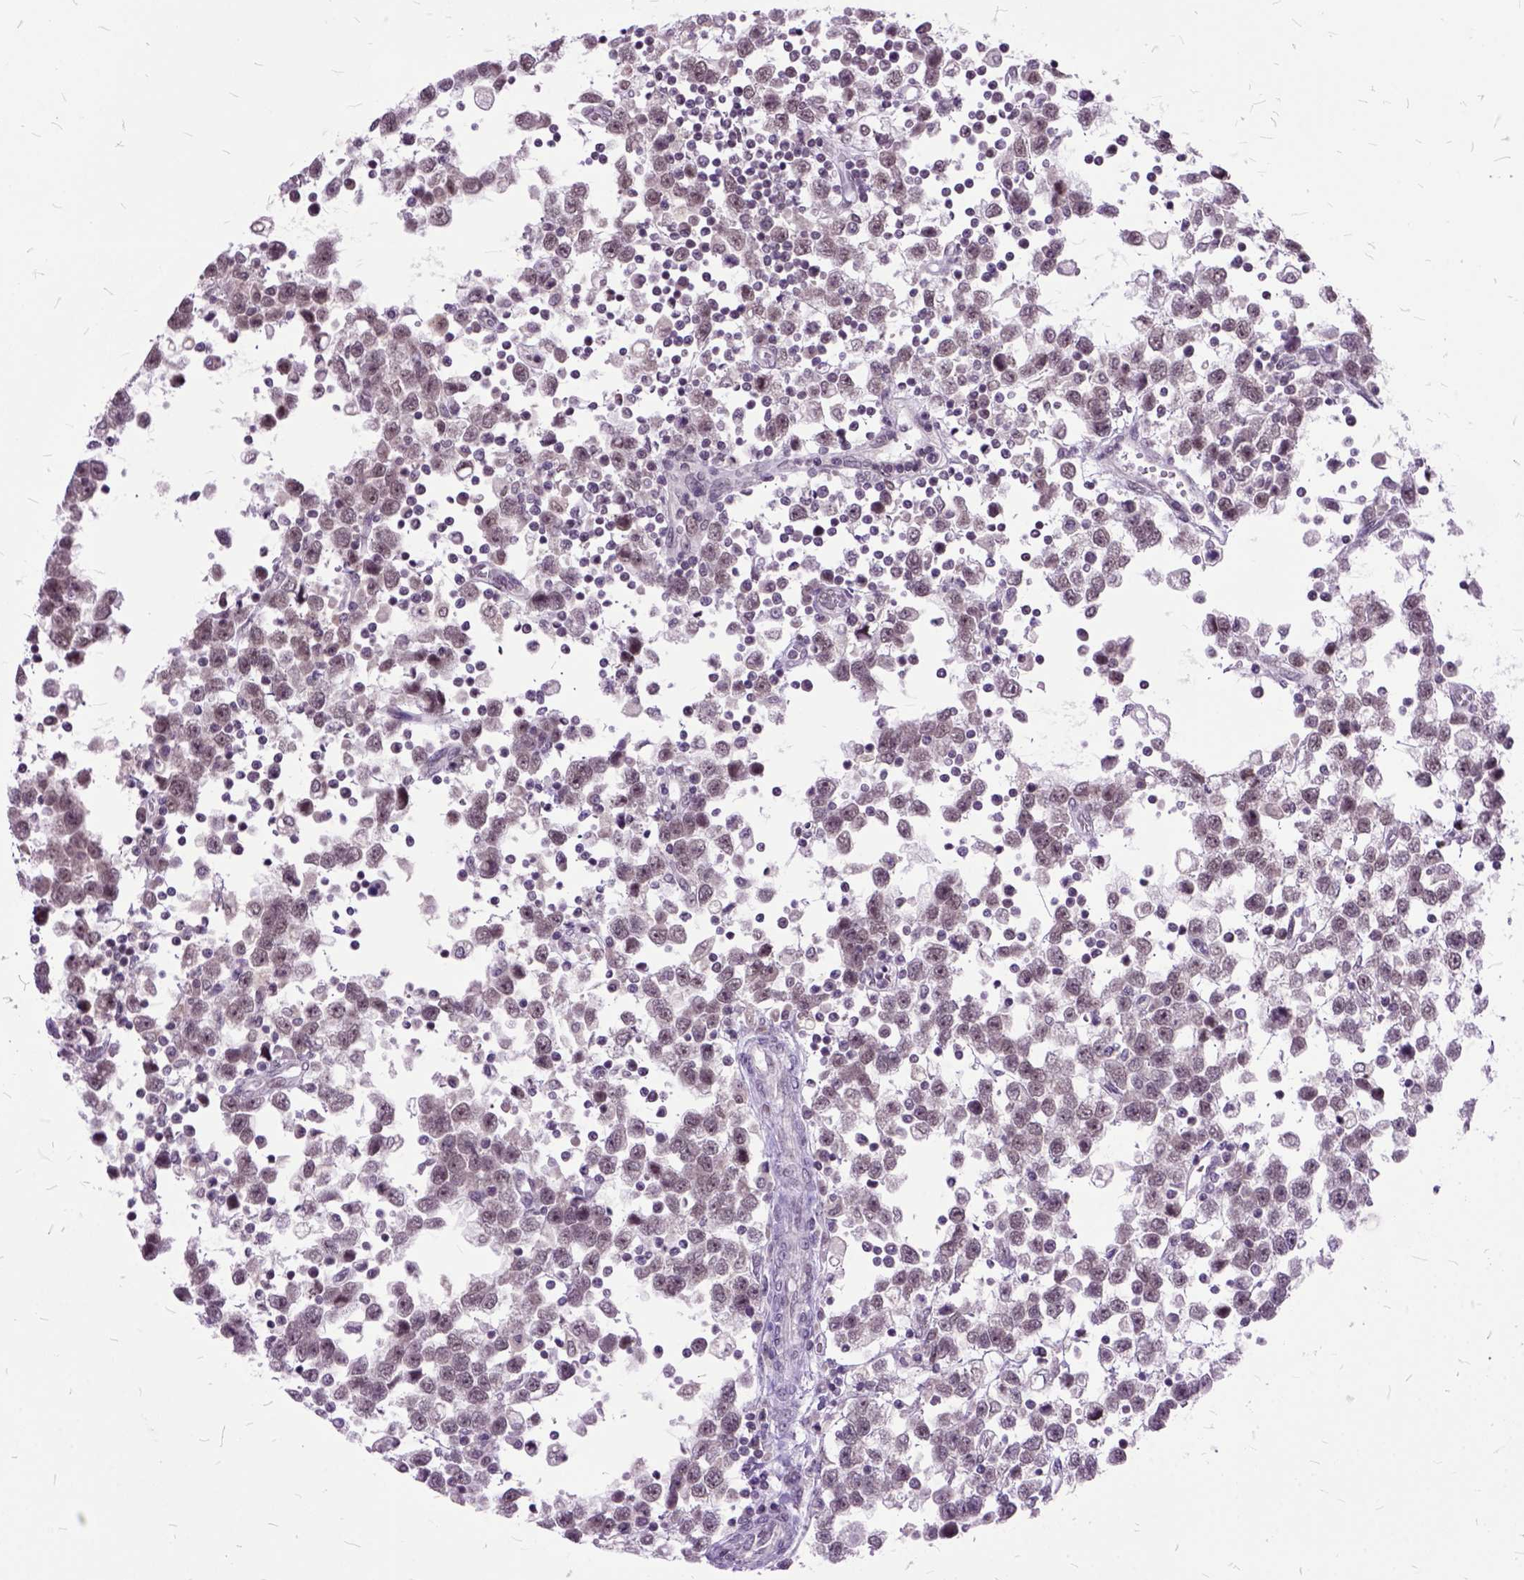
{"staining": {"intensity": "moderate", "quantity": ">75%", "location": "nuclear"}, "tissue": "testis cancer", "cell_type": "Tumor cells", "image_type": "cancer", "snomed": [{"axis": "morphology", "description": "Seminoma, NOS"}, {"axis": "topography", "description": "Testis"}], "caption": "An IHC micrograph of neoplastic tissue is shown. Protein staining in brown shows moderate nuclear positivity in seminoma (testis) within tumor cells. (DAB IHC, brown staining for protein, blue staining for nuclei).", "gene": "ORC5", "patient": {"sex": "male", "age": 34}}